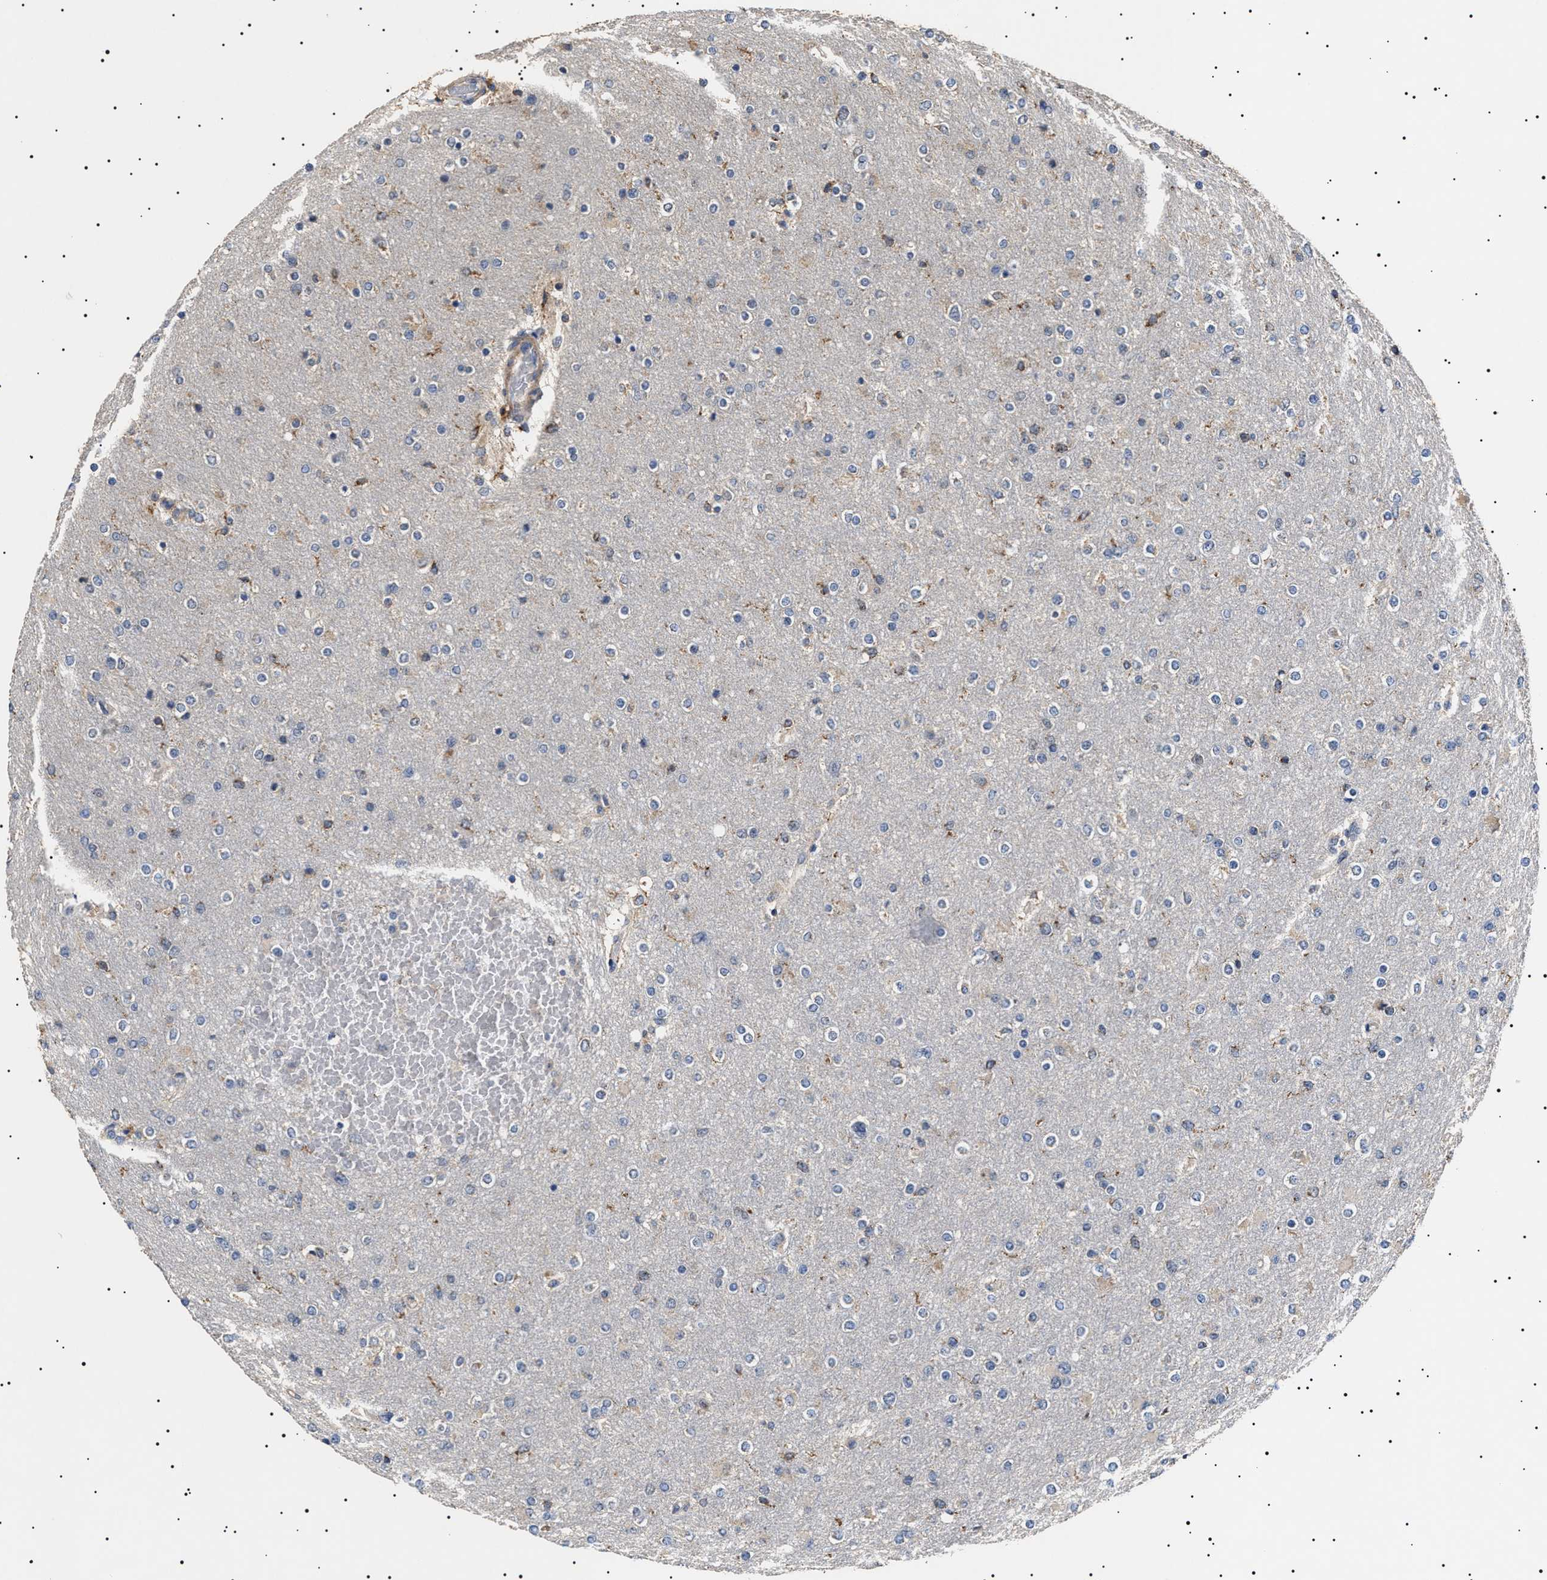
{"staining": {"intensity": "negative", "quantity": "none", "location": "none"}, "tissue": "glioma", "cell_type": "Tumor cells", "image_type": "cancer", "snomed": [{"axis": "morphology", "description": "Glioma, malignant, High grade"}, {"axis": "topography", "description": "Cerebral cortex"}], "caption": "There is no significant positivity in tumor cells of glioma.", "gene": "RAB34", "patient": {"sex": "female", "age": 36}}